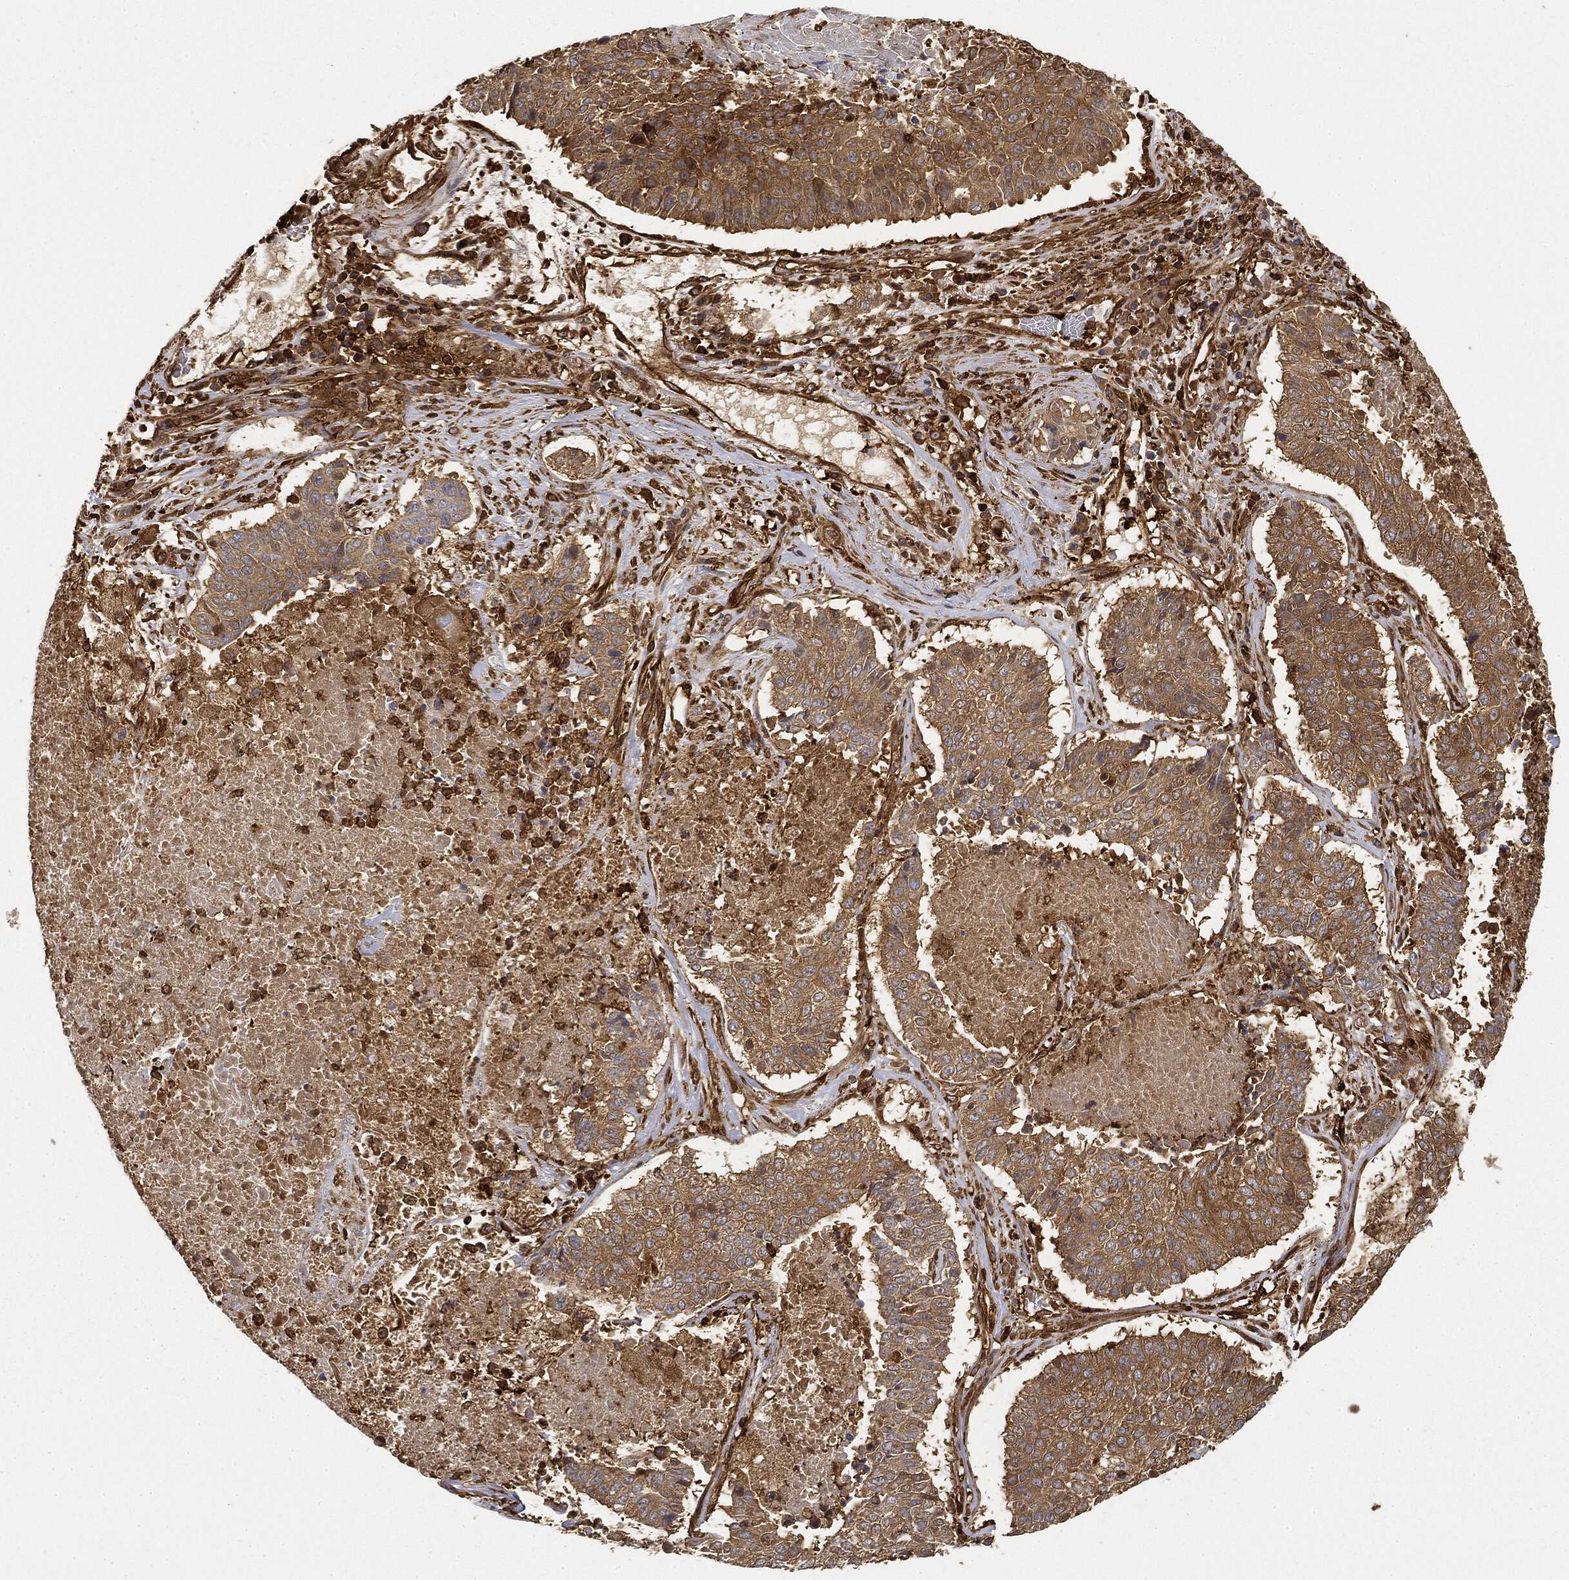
{"staining": {"intensity": "moderate", "quantity": "25%-75%", "location": "cytoplasmic/membranous"}, "tissue": "lung cancer", "cell_type": "Tumor cells", "image_type": "cancer", "snomed": [{"axis": "morphology", "description": "Squamous cell carcinoma, NOS"}, {"axis": "topography", "description": "Lung"}], "caption": "Immunohistochemical staining of human lung cancer displays medium levels of moderate cytoplasmic/membranous positivity in about 25%-75% of tumor cells.", "gene": "WDR1", "patient": {"sex": "male", "age": 64}}